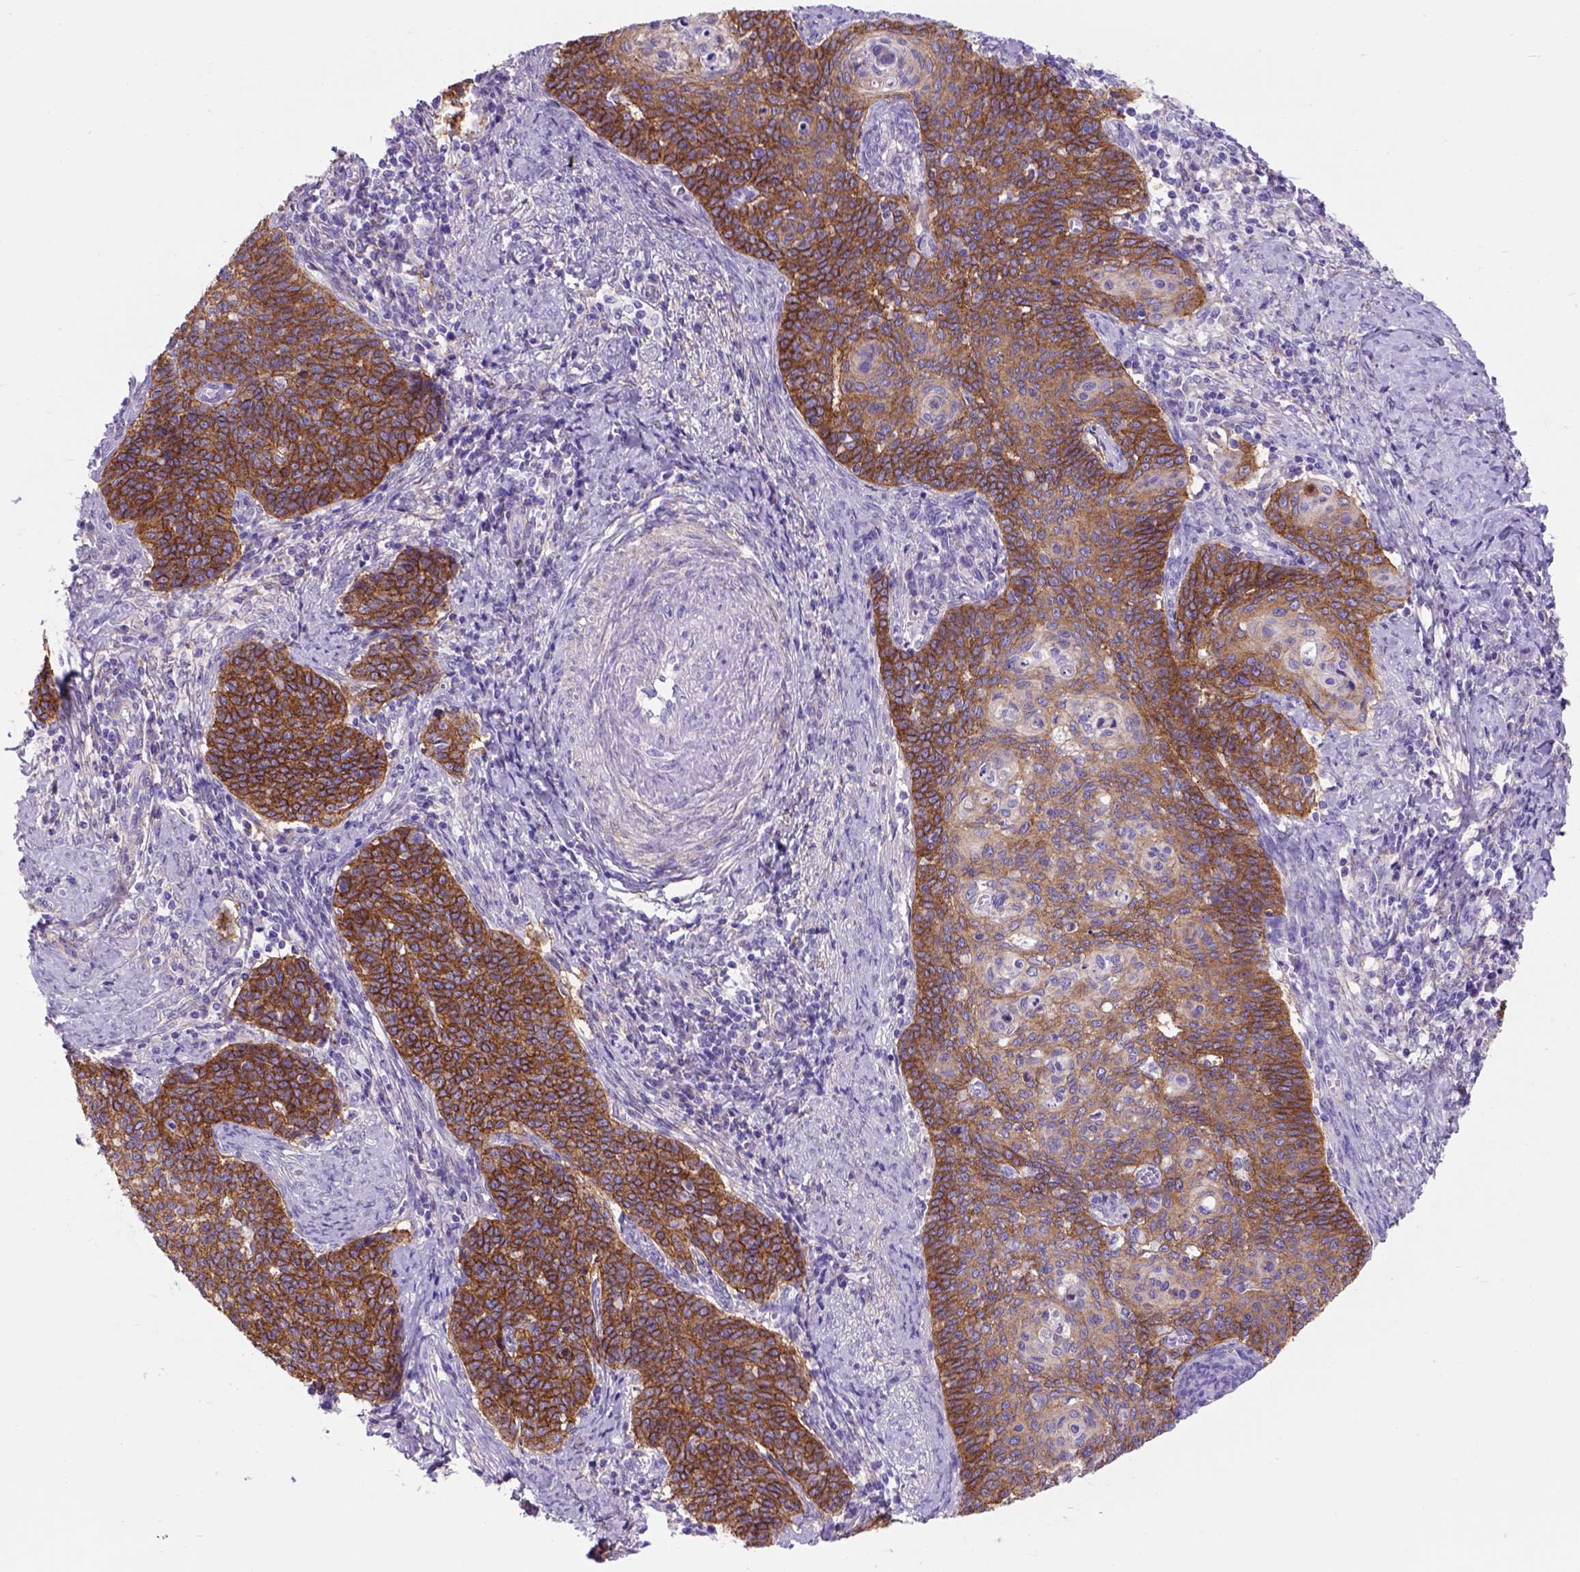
{"staining": {"intensity": "moderate", "quantity": ">75%", "location": "cytoplasmic/membranous"}, "tissue": "cervical cancer", "cell_type": "Tumor cells", "image_type": "cancer", "snomed": [{"axis": "morphology", "description": "Normal tissue, NOS"}, {"axis": "morphology", "description": "Squamous cell carcinoma, NOS"}, {"axis": "topography", "description": "Cervix"}], "caption": "Immunohistochemistry (IHC) (DAB (3,3'-diaminobenzidine)) staining of human cervical cancer displays moderate cytoplasmic/membranous protein expression in approximately >75% of tumor cells.", "gene": "EGFR", "patient": {"sex": "female", "age": 39}}